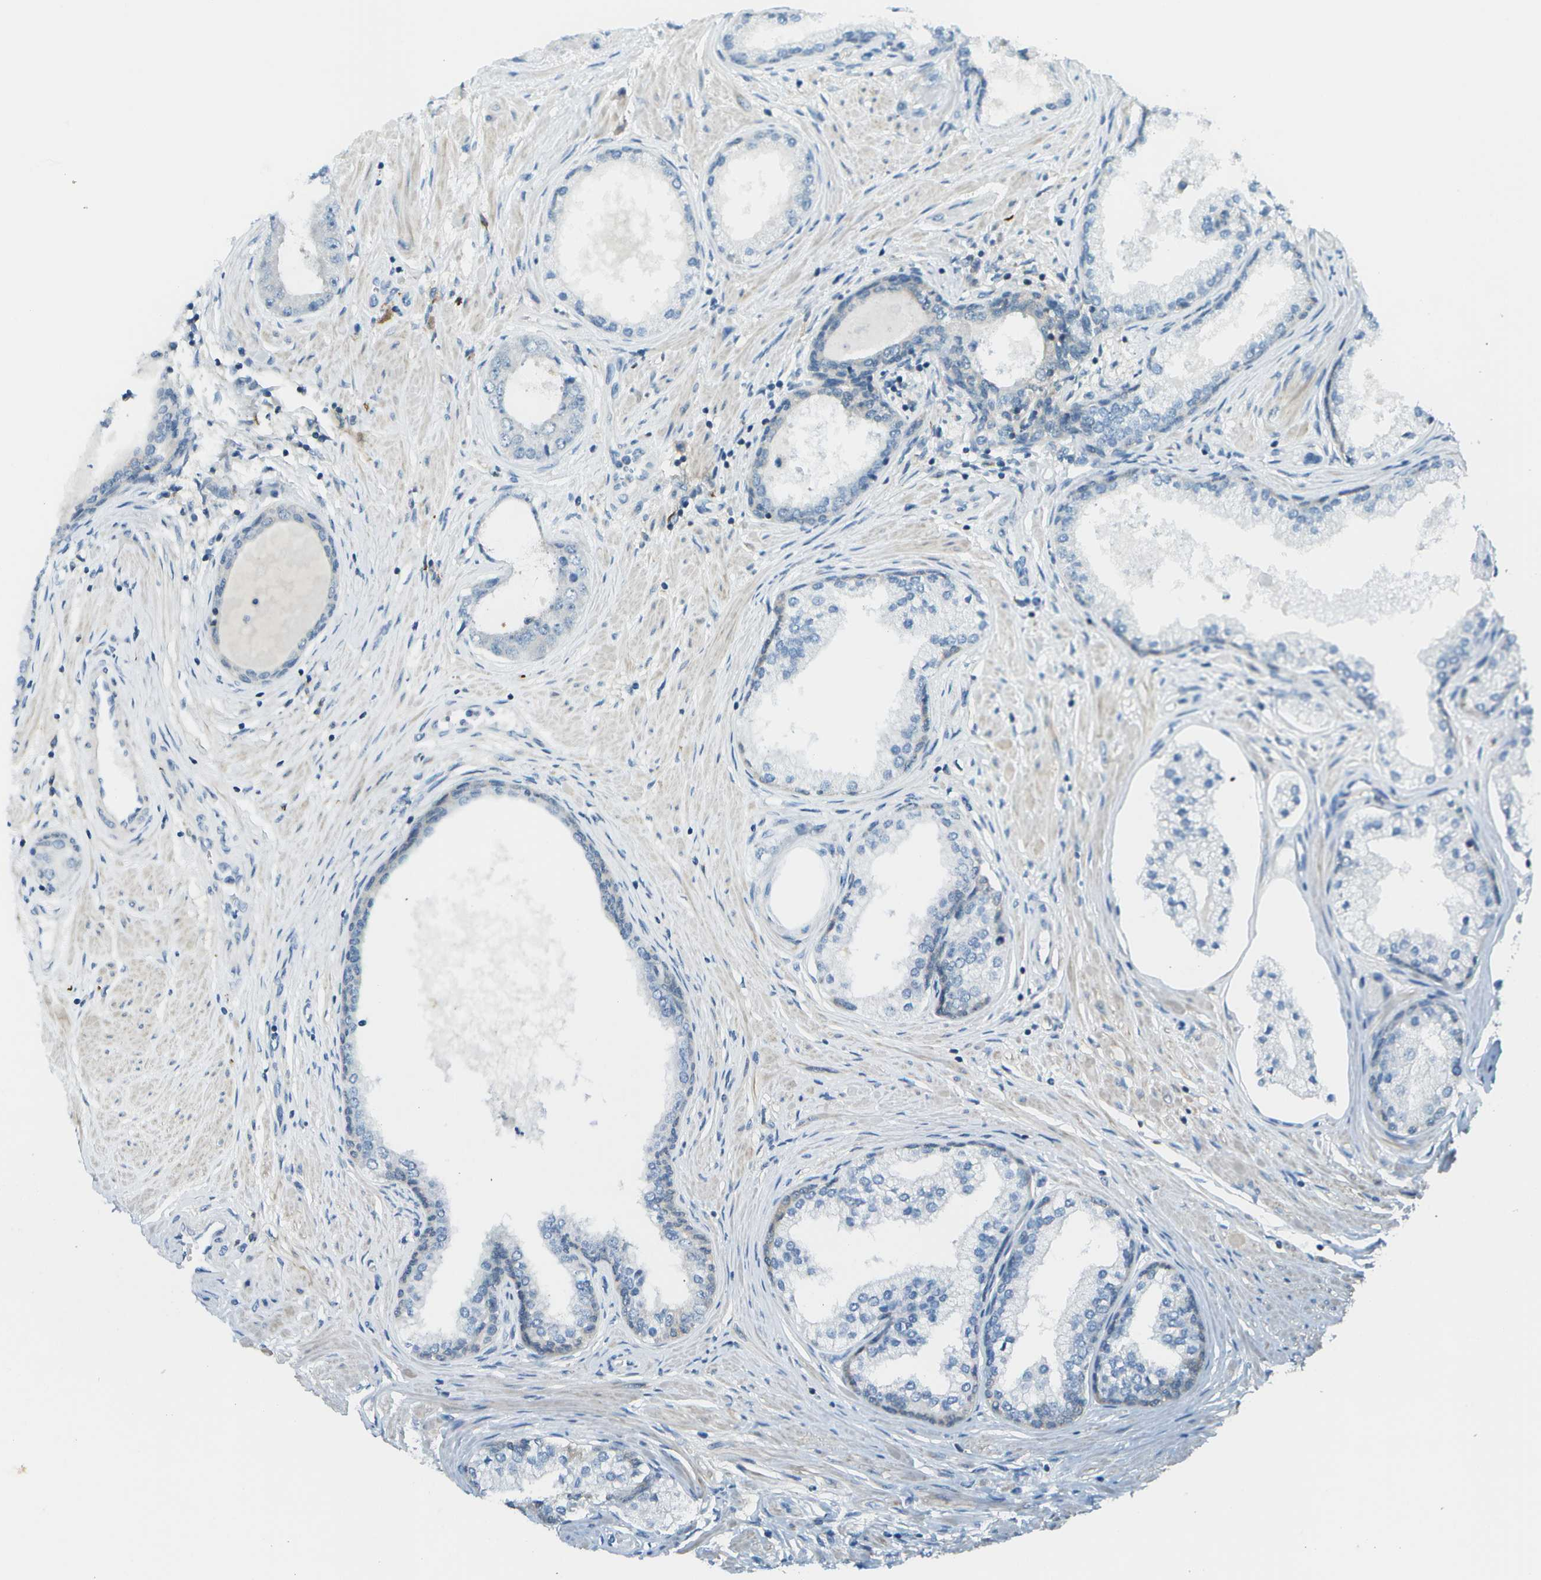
{"staining": {"intensity": "negative", "quantity": "none", "location": "none"}, "tissue": "prostate cancer", "cell_type": "Tumor cells", "image_type": "cancer", "snomed": [{"axis": "morphology", "description": "Adenocarcinoma, Low grade"}, {"axis": "topography", "description": "Prostate"}], "caption": "Tumor cells are negative for protein expression in human prostate cancer.", "gene": "CDH23", "patient": {"sex": "male", "age": 63}}